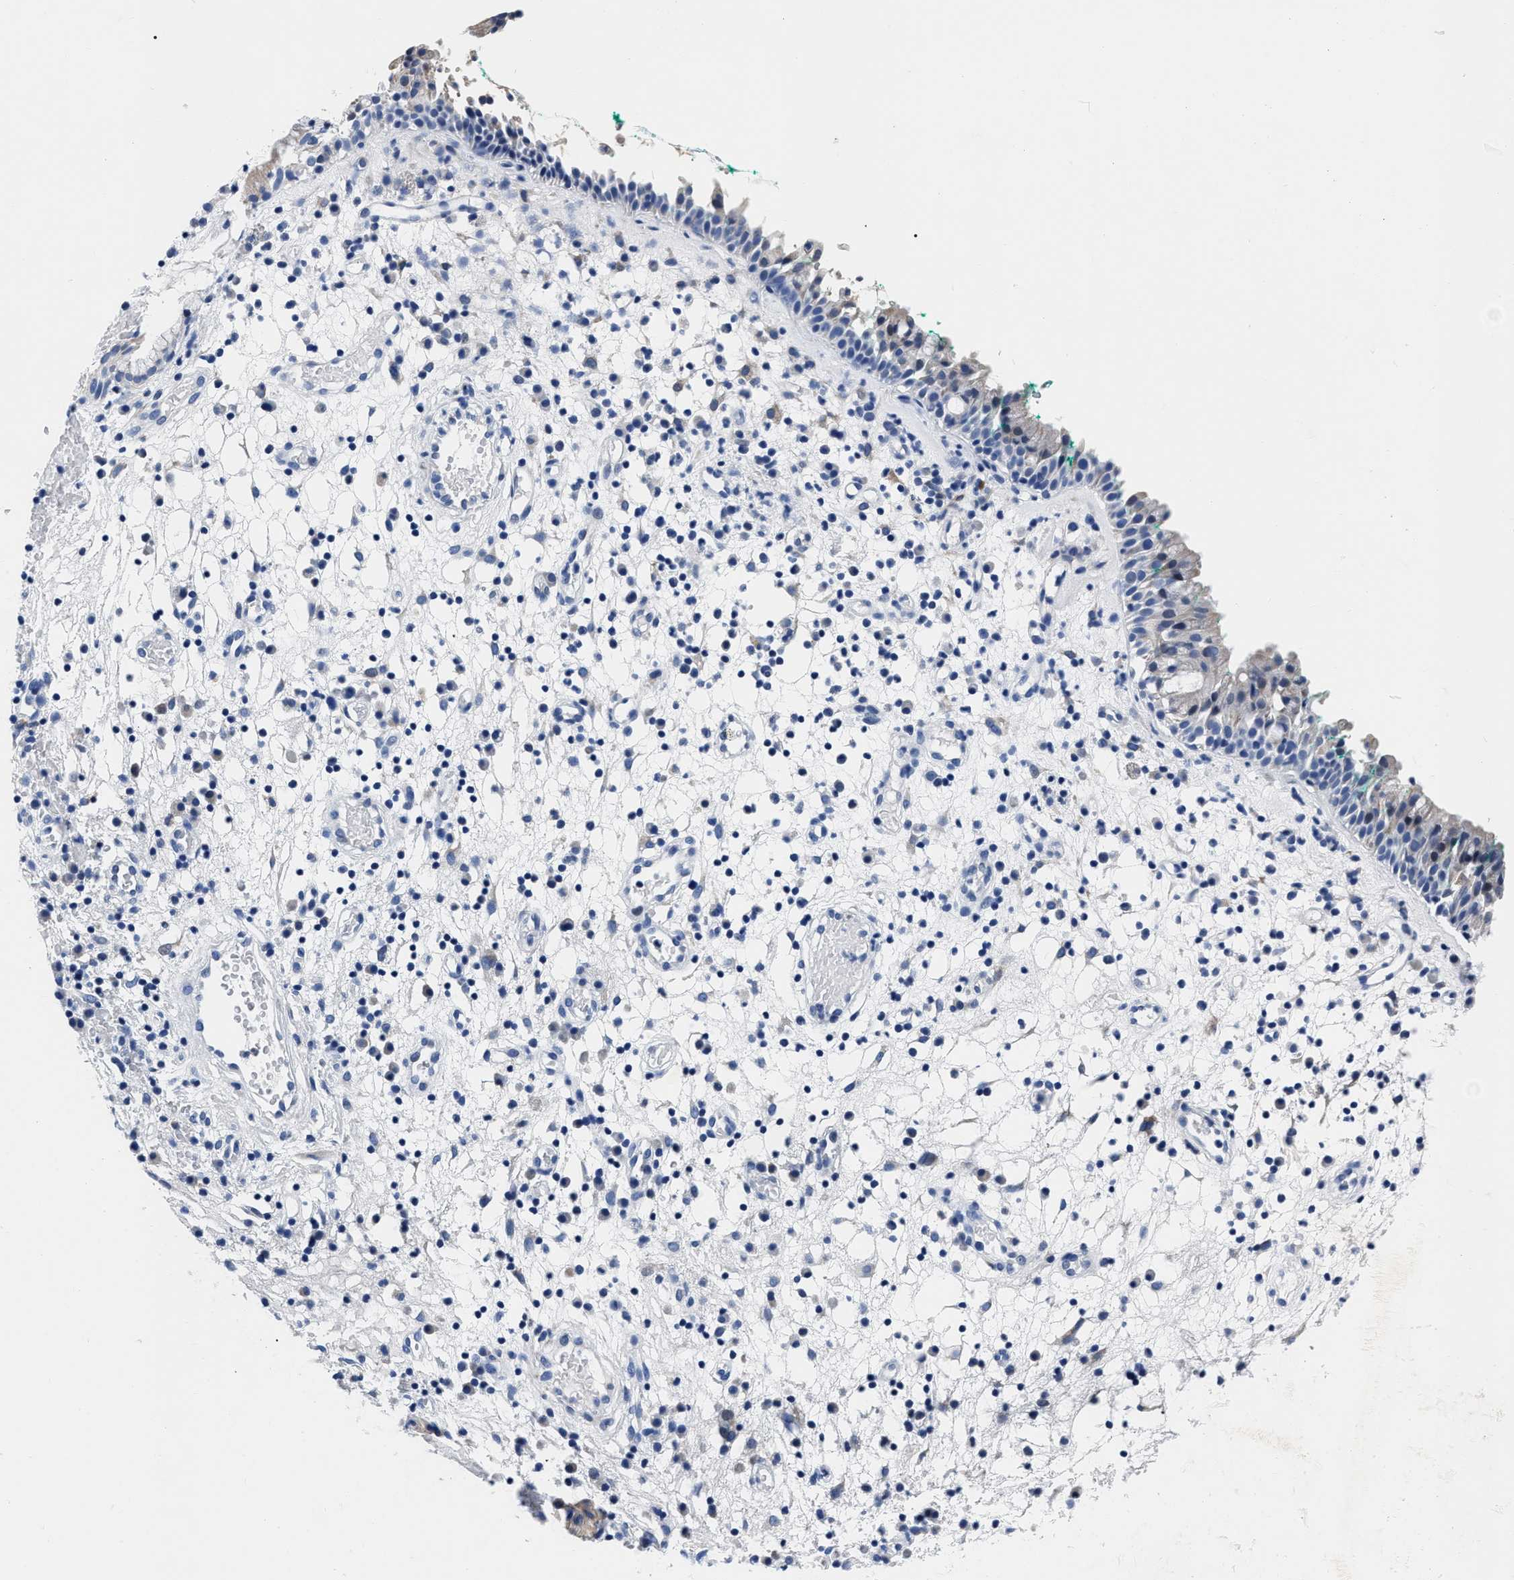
{"staining": {"intensity": "negative", "quantity": "none", "location": "none"}, "tissue": "nasopharynx", "cell_type": "Respiratory epithelial cells", "image_type": "normal", "snomed": [{"axis": "morphology", "description": "Normal tissue, NOS"}, {"axis": "morphology", "description": "Basal cell carcinoma"}, {"axis": "topography", "description": "Cartilage tissue"}, {"axis": "topography", "description": "Nasopharynx"}, {"axis": "topography", "description": "Oral tissue"}], "caption": "Immunohistochemistry micrograph of benign nasopharynx: nasopharynx stained with DAB reveals no significant protein expression in respiratory epithelial cells.", "gene": "MOV10L1", "patient": {"sex": "female", "age": 77}}